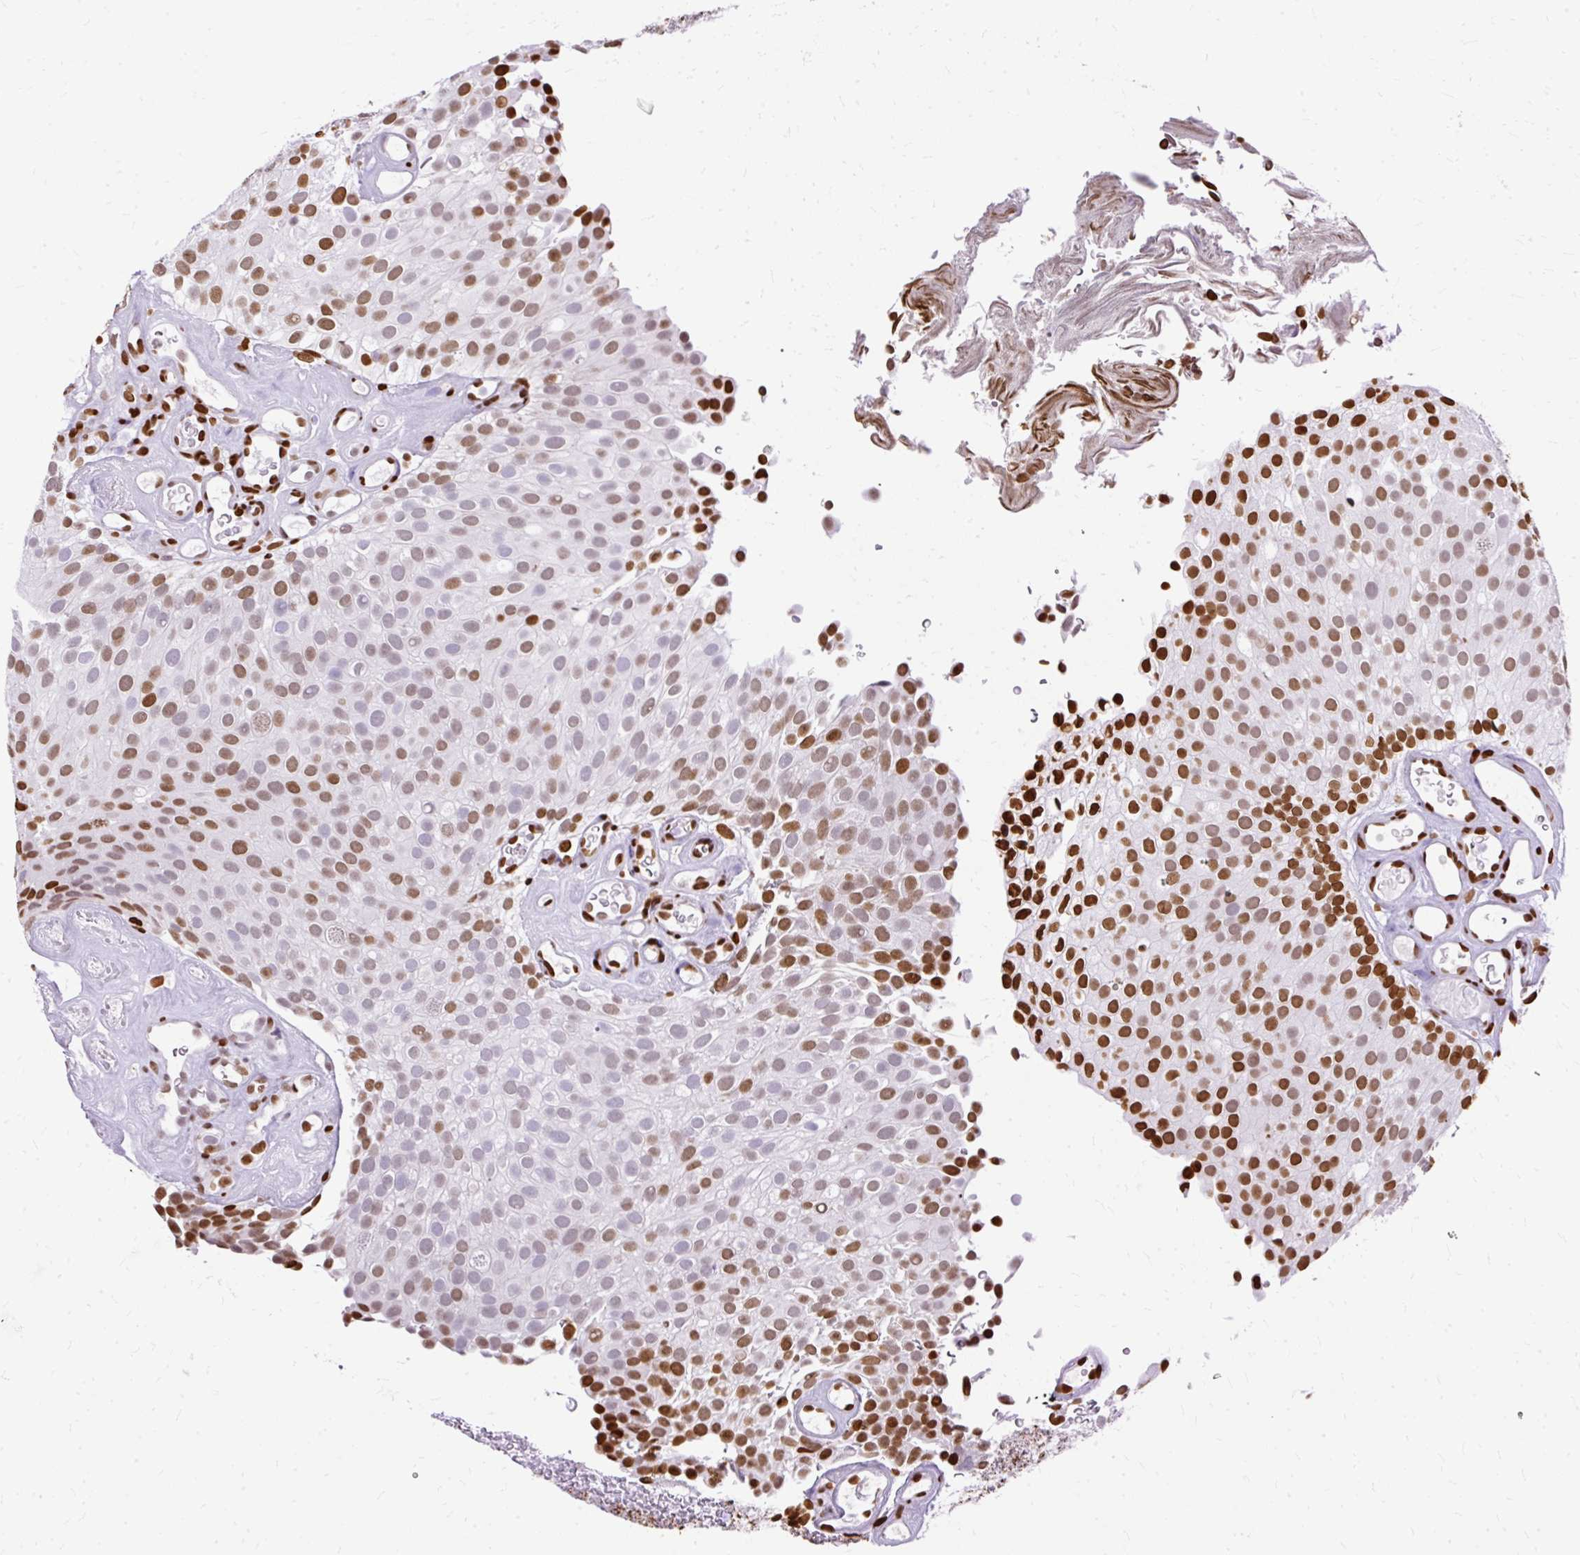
{"staining": {"intensity": "strong", "quantity": "25%-75%", "location": "nuclear"}, "tissue": "urothelial cancer", "cell_type": "Tumor cells", "image_type": "cancer", "snomed": [{"axis": "morphology", "description": "Urothelial carcinoma, Low grade"}, {"axis": "topography", "description": "Urinary bladder"}], "caption": "Human urothelial carcinoma (low-grade) stained with a brown dye reveals strong nuclear positive expression in about 25%-75% of tumor cells.", "gene": "TMEM184C", "patient": {"sex": "male", "age": 78}}